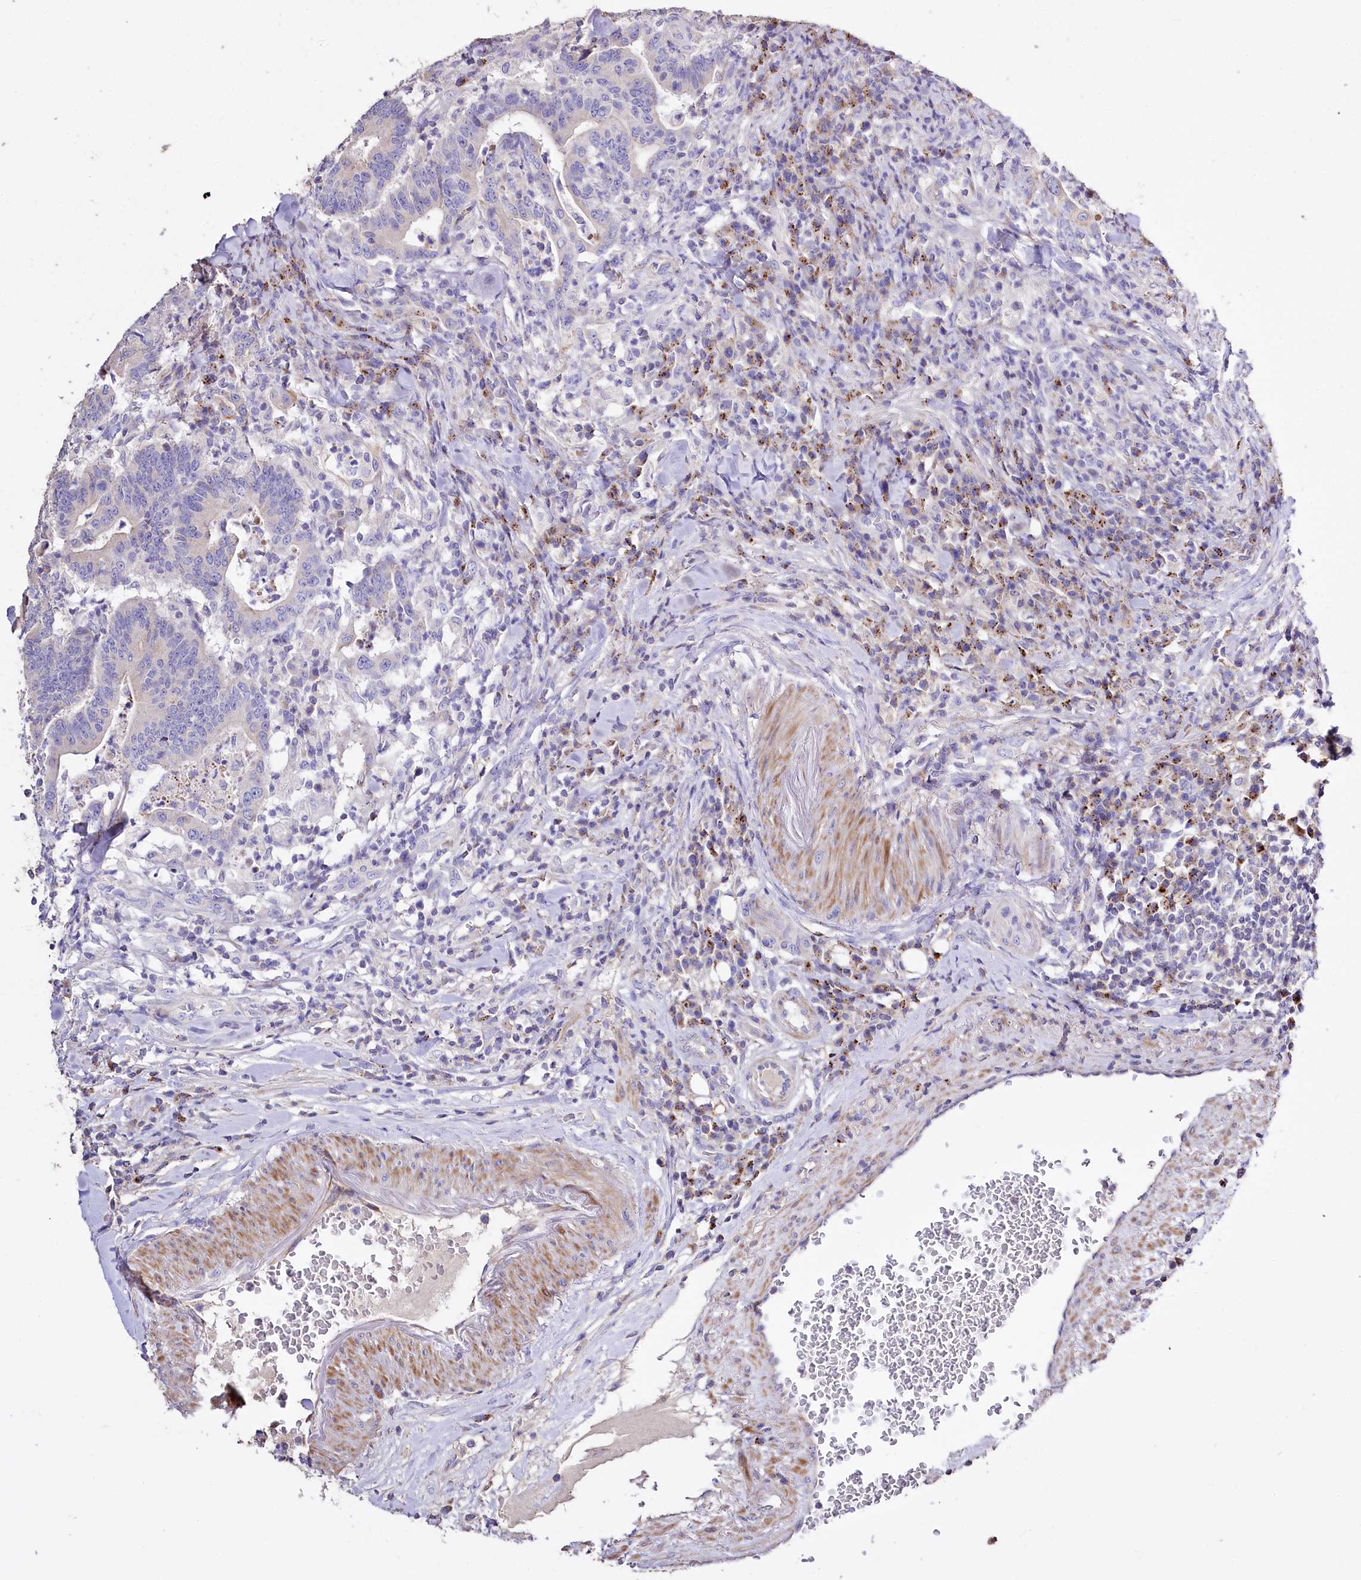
{"staining": {"intensity": "negative", "quantity": "none", "location": "none"}, "tissue": "colorectal cancer", "cell_type": "Tumor cells", "image_type": "cancer", "snomed": [{"axis": "morphology", "description": "Adenocarcinoma, NOS"}, {"axis": "topography", "description": "Colon"}], "caption": "Colorectal adenocarcinoma was stained to show a protein in brown. There is no significant staining in tumor cells.", "gene": "PTER", "patient": {"sex": "female", "age": 66}}